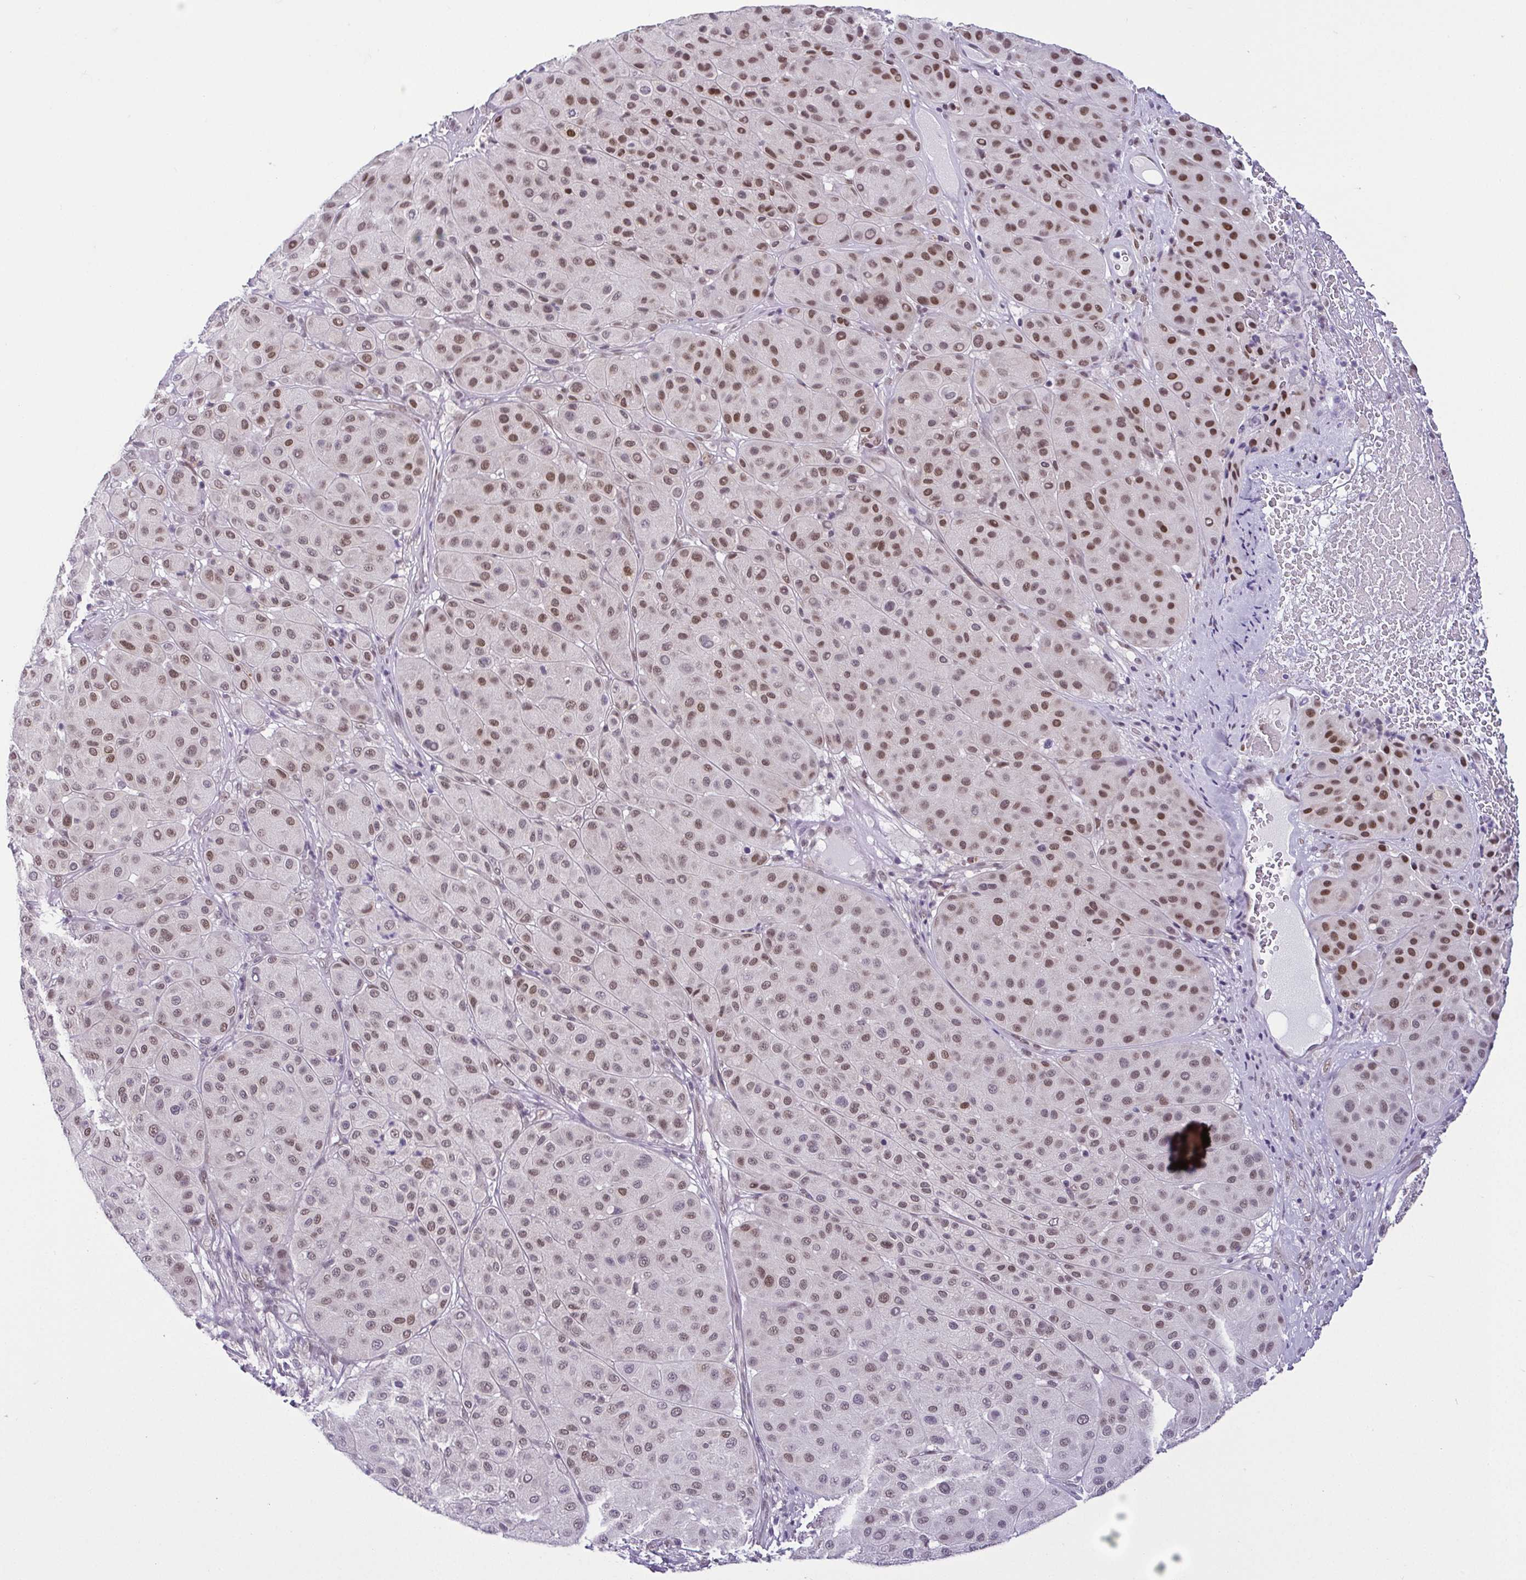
{"staining": {"intensity": "moderate", "quantity": ">75%", "location": "nuclear"}, "tissue": "melanoma", "cell_type": "Tumor cells", "image_type": "cancer", "snomed": [{"axis": "morphology", "description": "Malignant melanoma, Metastatic site"}, {"axis": "topography", "description": "Smooth muscle"}], "caption": "This micrograph demonstrates melanoma stained with IHC to label a protein in brown. The nuclear of tumor cells show moderate positivity for the protein. Nuclei are counter-stained blue.", "gene": "RBM3", "patient": {"sex": "male", "age": 41}}